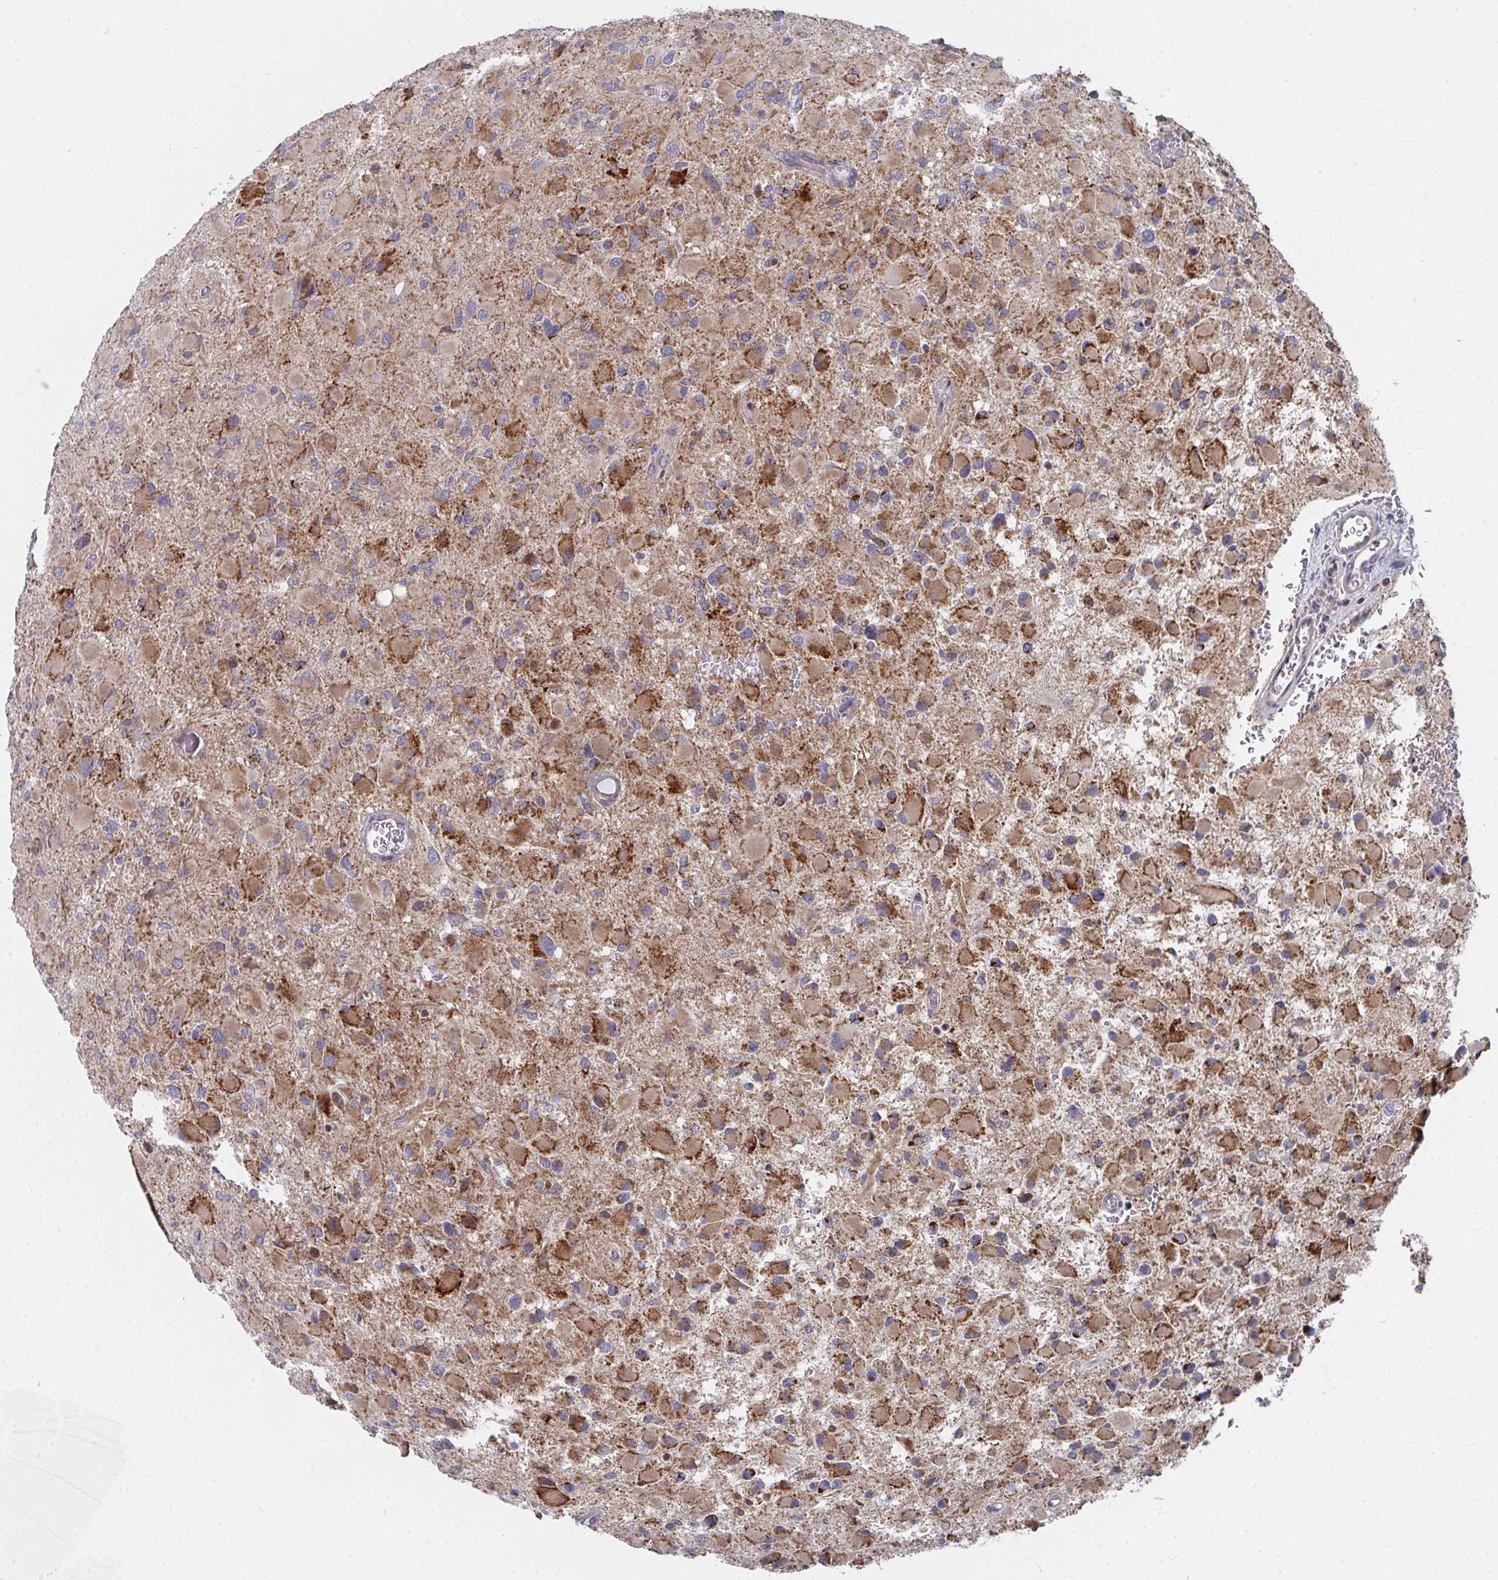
{"staining": {"intensity": "moderate", "quantity": "<25%", "location": "cytoplasmic/membranous"}, "tissue": "glioma", "cell_type": "Tumor cells", "image_type": "cancer", "snomed": [{"axis": "morphology", "description": "Glioma, malignant, High grade"}, {"axis": "topography", "description": "Cerebral cortex"}], "caption": "IHC staining of glioma, which shows low levels of moderate cytoplasmic/membranous positivity in about <25% of tumor cells indicating moderate cytoplasmic/membranous protein staining. The staining was performed using DAB (brown) for protein detection and nuclei were counterstained in hematoxylin (blue).", "gene": "PEX3", "patient": {"sex": "female", "age": 36}}